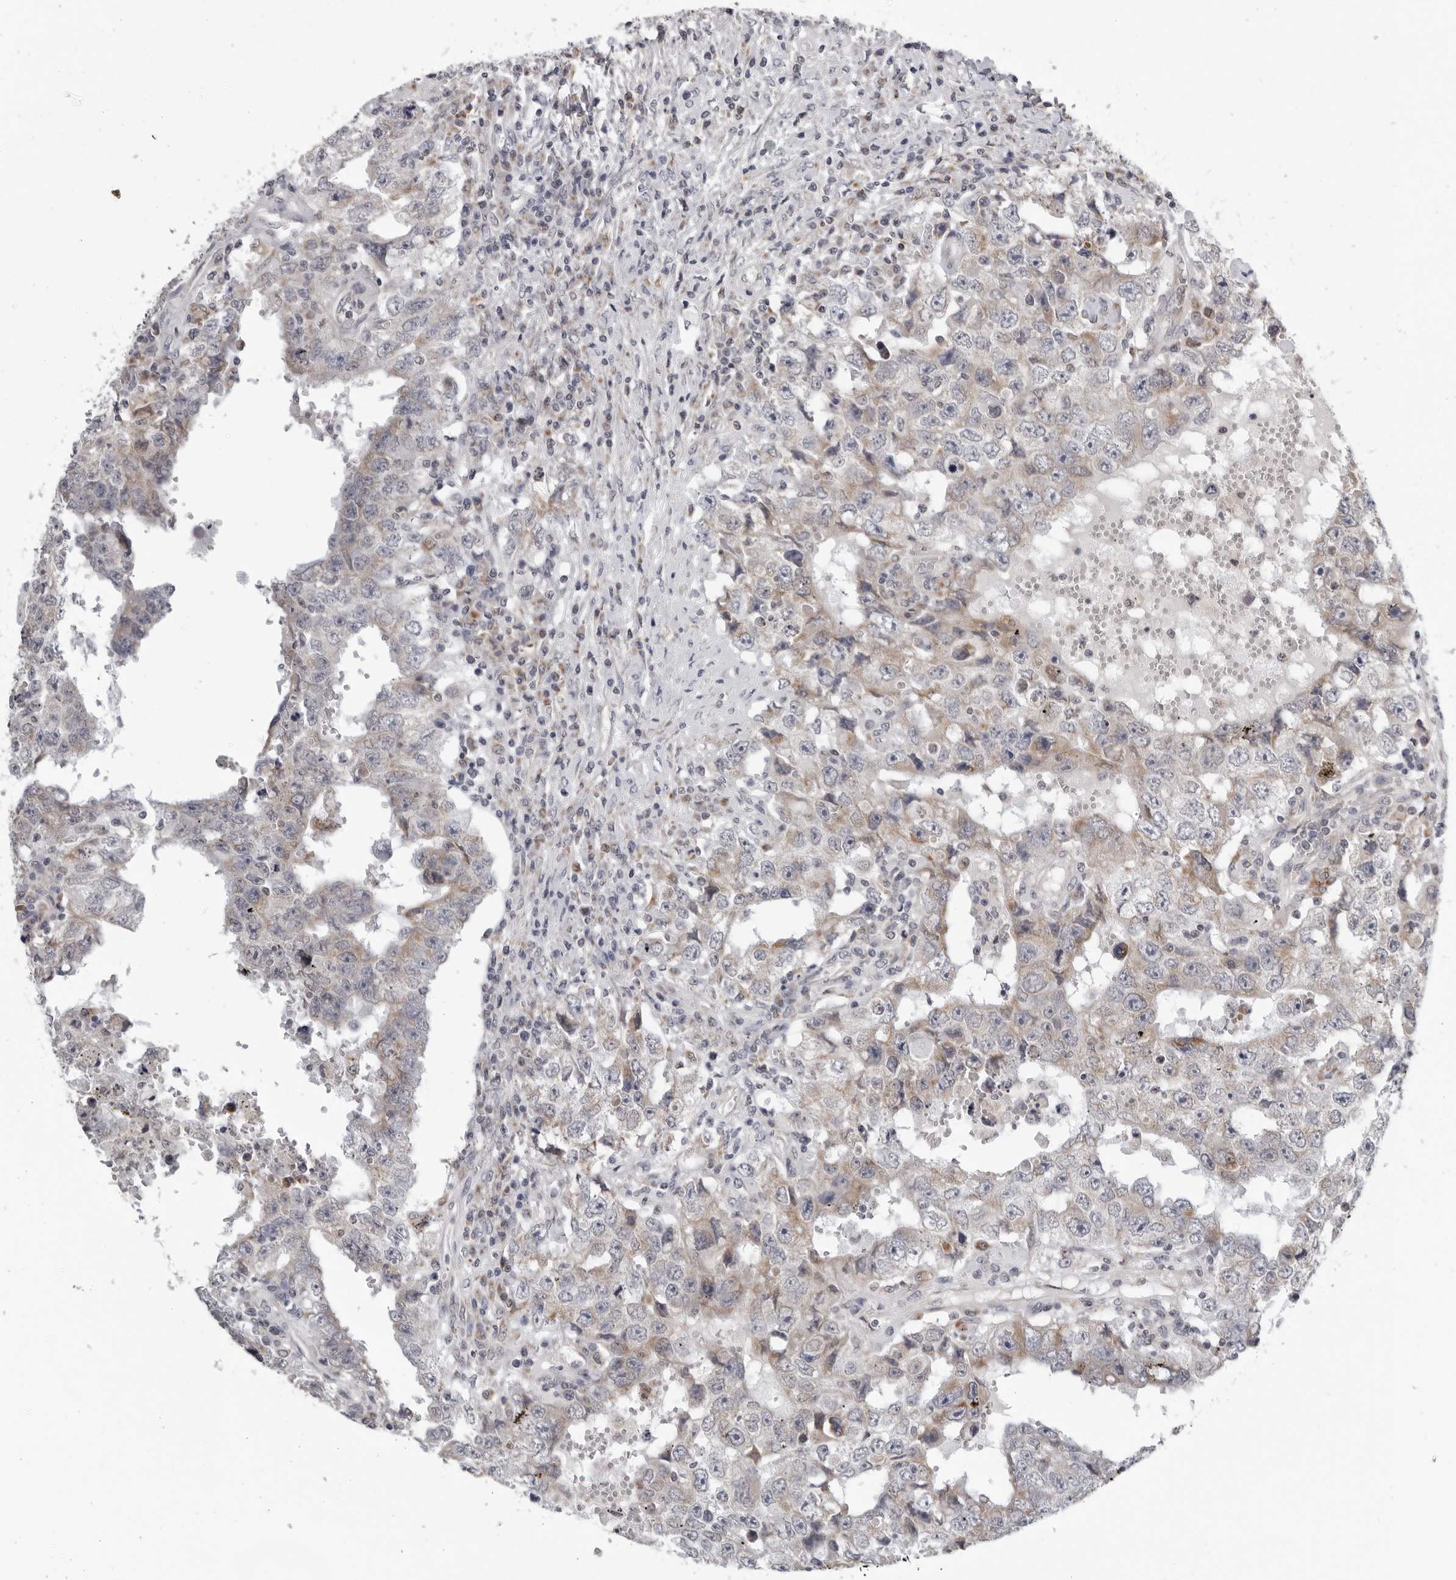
{"staining": {"intensity": "weak", "quantity": "25%-75%", "location": "cytoplasmic/membranous"}, "tissue": "testis cancer", "cell_type": "Tumor cells", "image_type": "cancer", "snomed": [{"axis": "morphology", "description": "Carcinoma, Embryonal, NOS"}, {"axis": "topography", "description": "Testis"}], "caption": "The histopathology image shows staining of testis cancer (embryonal carcinoma), revealing weak cytoplasmic/membranous protein expression (brown color) within tumor cells.", "gene": "CPT2", "patient": {"sex": "male", "age": 26}}